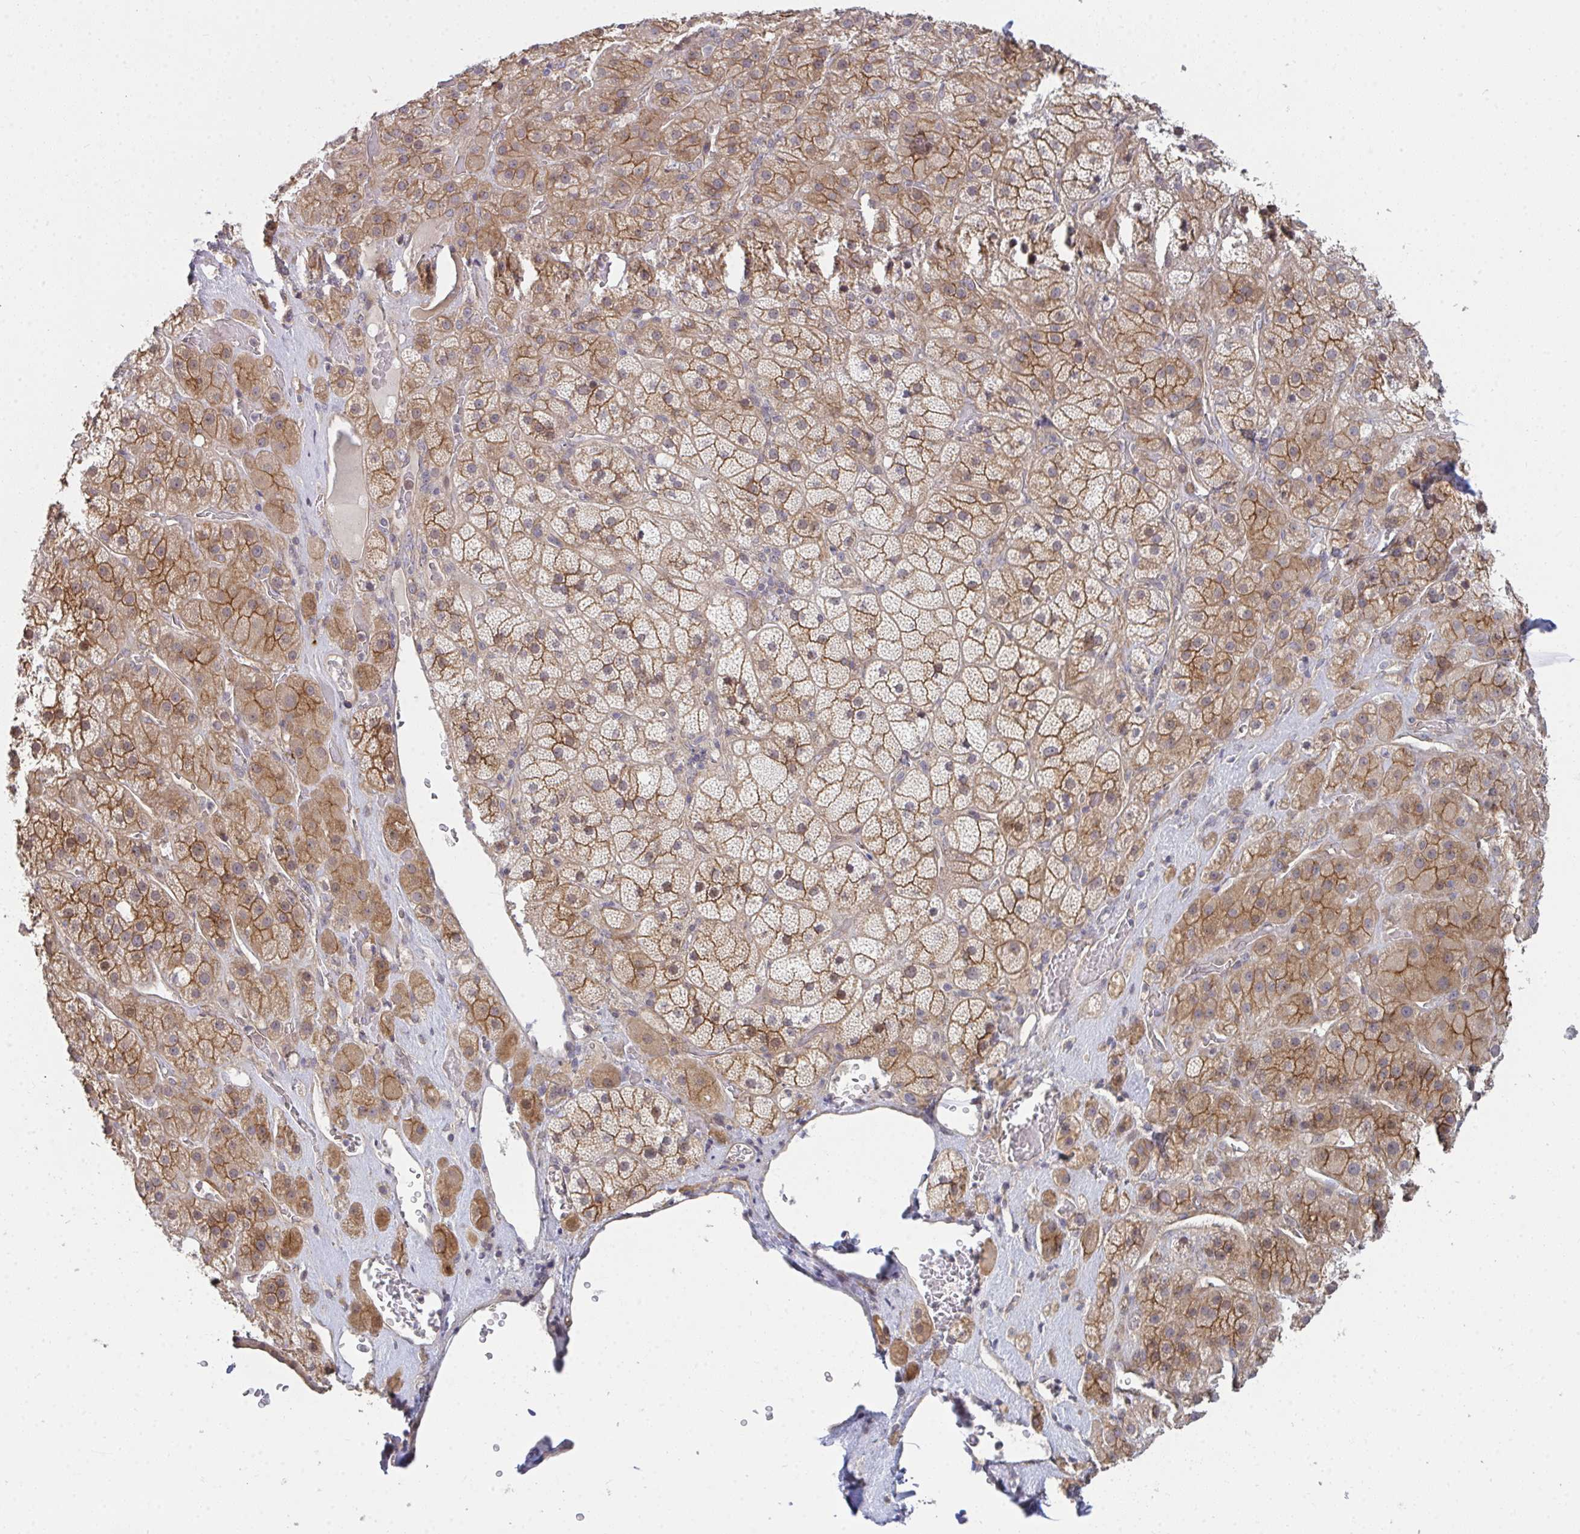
{"staining": {"intensity": "moderate", "quantity": ">75%", "location": "cytoplasmic/membranous,nuclear"}, "tissue": "adrenal gland", "cell_type": "Glandular cells", "image_type": "normal", "snomed": [{"axis": "morphology", "description": "Normal tissue, NOS"}, {"axis": "topography", "description": "Adrenal gland"}], "caption": "Human adrenal gland stained with a brown dye displays moderate cytoplasmic/membranous,nuclear positive expression in about >75% of glandular cells.", "gene": "CASP9", "patient": {"sex": "male", "age": 57}}